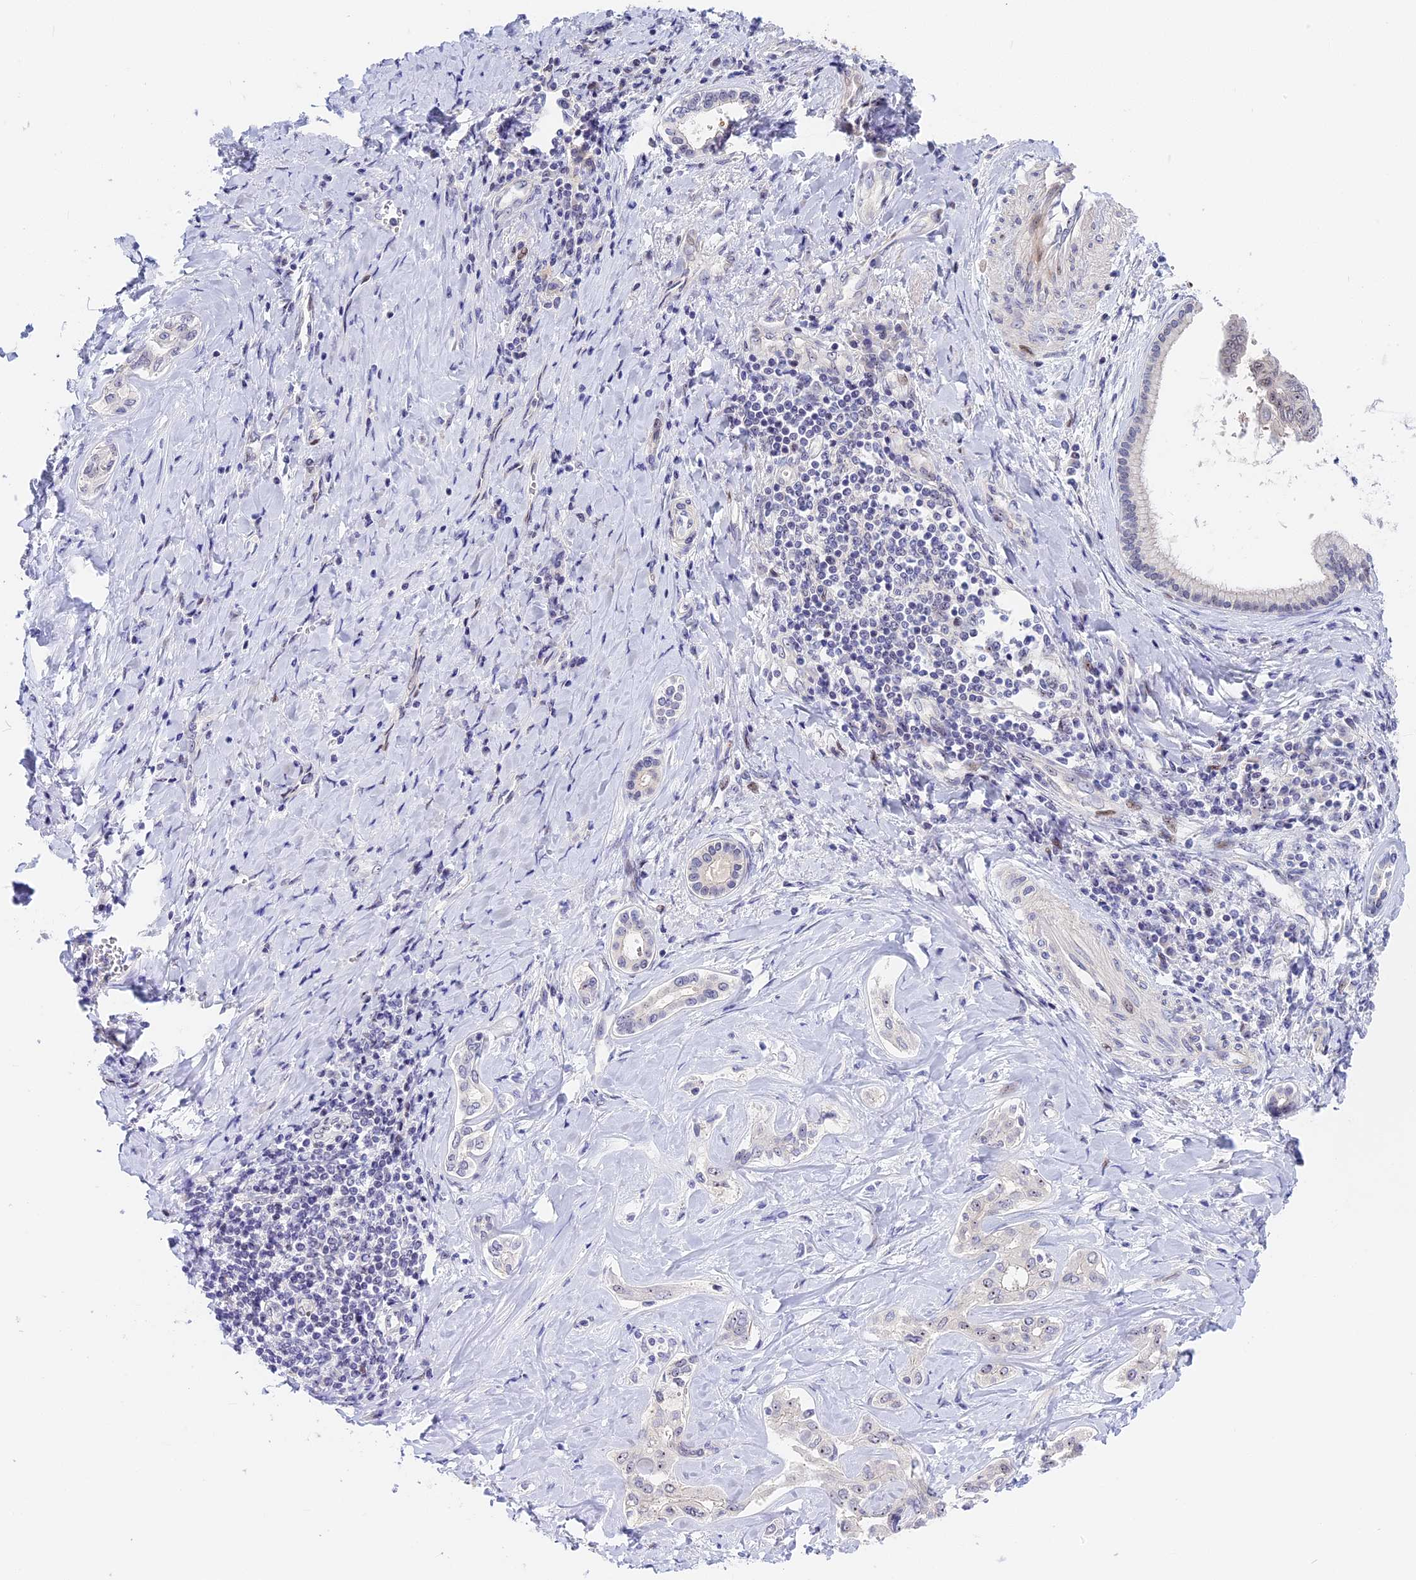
{"staining": {"intensity": "negative", "quantity": "none", "location": "none"}, "tissue": "liver cancer", "cell_type": "Tumor cells", "image_type": "cancer", "snomed": [{"axis": "morphology", "description": "Cholangiocarcinoma"}, {"axis": "topography", "description": "Liver"}], "caption": "IHC micrograph of neoplastic tissue: human cholangiocarcinoma (liver) stained with DAB reveals no significant protein expression in tumor cells.", "gene": "MIDN", "patient": {"sex": "female", "age": 77}}